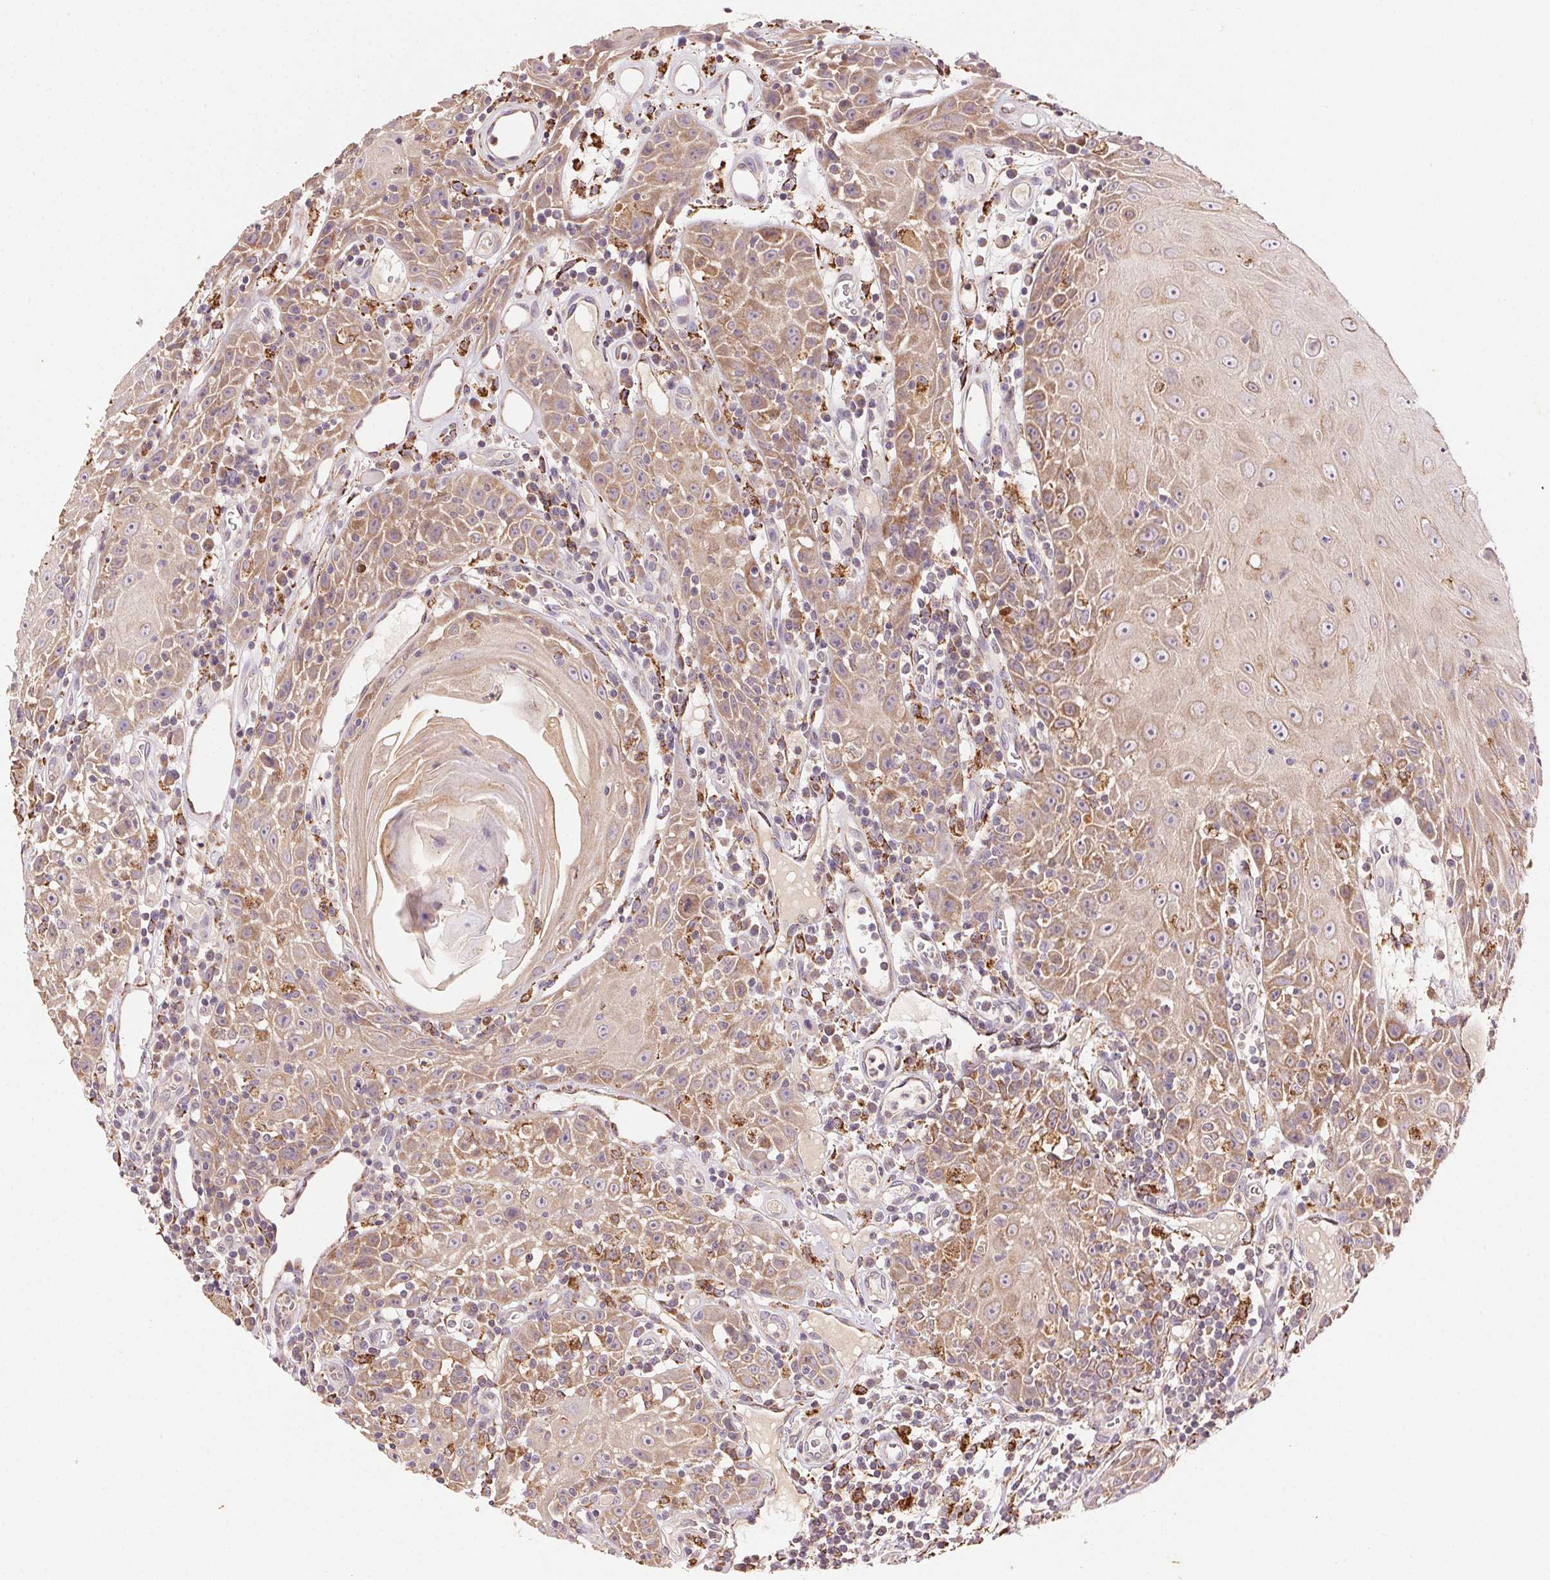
{"staining": {"intensity": "moderate", "quantity": ">75%", "location": "cytoplasmic/membranous"}, "tissue": "head and neck cancer", "cell_type": "Tumor cells", "image_type": "cancer", "snomed": [{"axis": "morphology", "description": "Squamous cell carcinoma, NOS"}, {"axis": "topography", "description": "Head-Neck"}], "caption": "A brown stain highlights moderate cytoplasmic/membranous staining of a protein in head and neck squamous cell carcinoma tumor cells. Using DAB (3,3'-diaminobenzidine) (brown) and hematoxylin (blue) stains, captured at high magnification using brightfield microscopy.", "gene": "FNBP1L", "patient": {"sex": "male", "age": 52}}